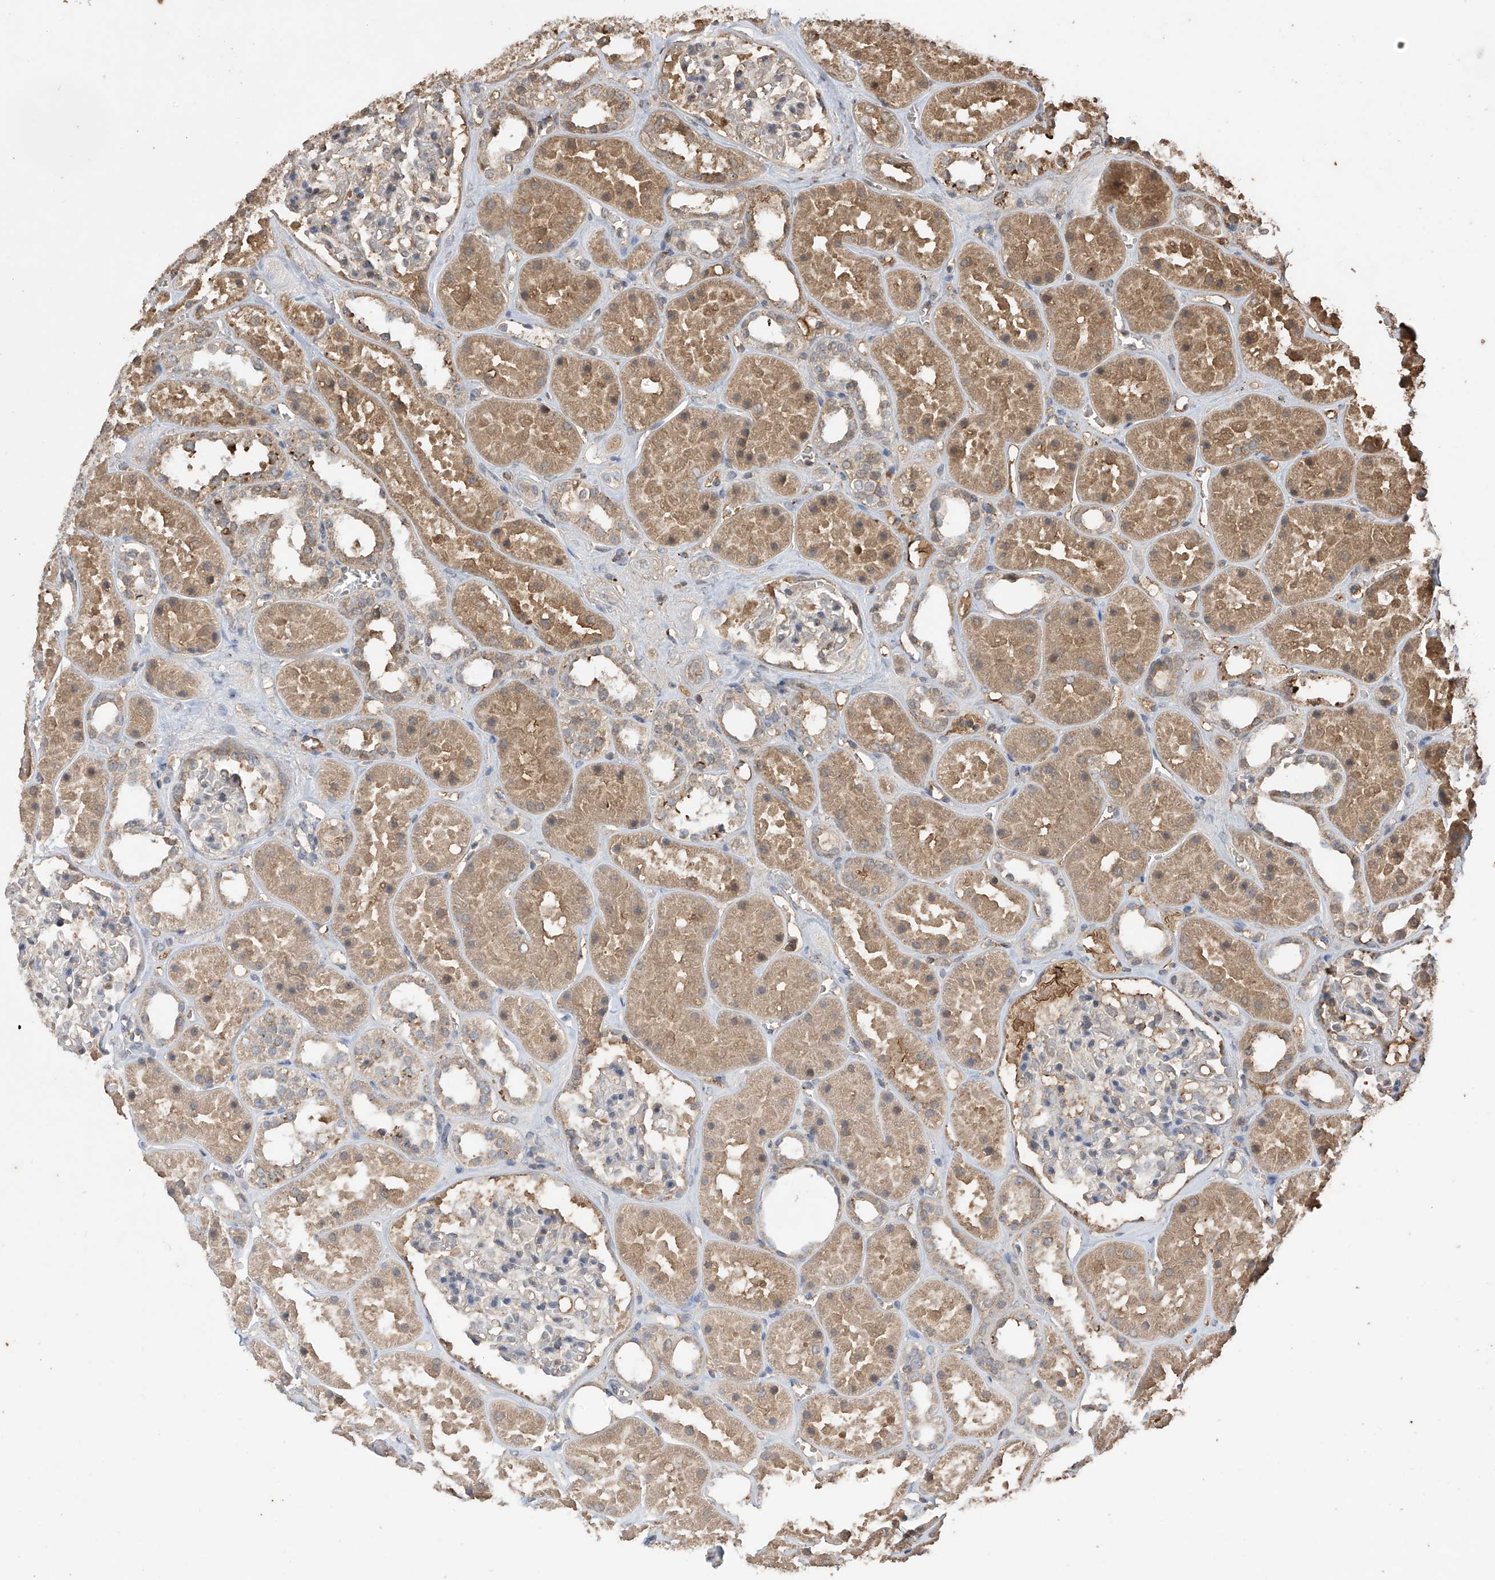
{"staining": {"intensity": "moderate", "quantity": "<25%", "location": "cytoplasmic/membranous"}, "tissue": "kidney", "cell_type": "Cells in glomeruli", "image_type": "normal", "snomed": [{"axis": "morphology", "description": "Normal tissue, NOS"}, {"axis": "topography", "description": "Kidney"}], "caption": "Immunohistochemistry (DAB (3,3'-diaminobenzidine)) staining of unremarkable human kidney shows moderate cytoplasmic/membranous protein expression in about <25% of cells in glomeruli. The staining was performed using DAB, with brown indicating positive protein expression. Nuclei are stained blue with hematoxylin.", "gene": "PNPT1", "patient": {"sex": "female", "age": 41}}